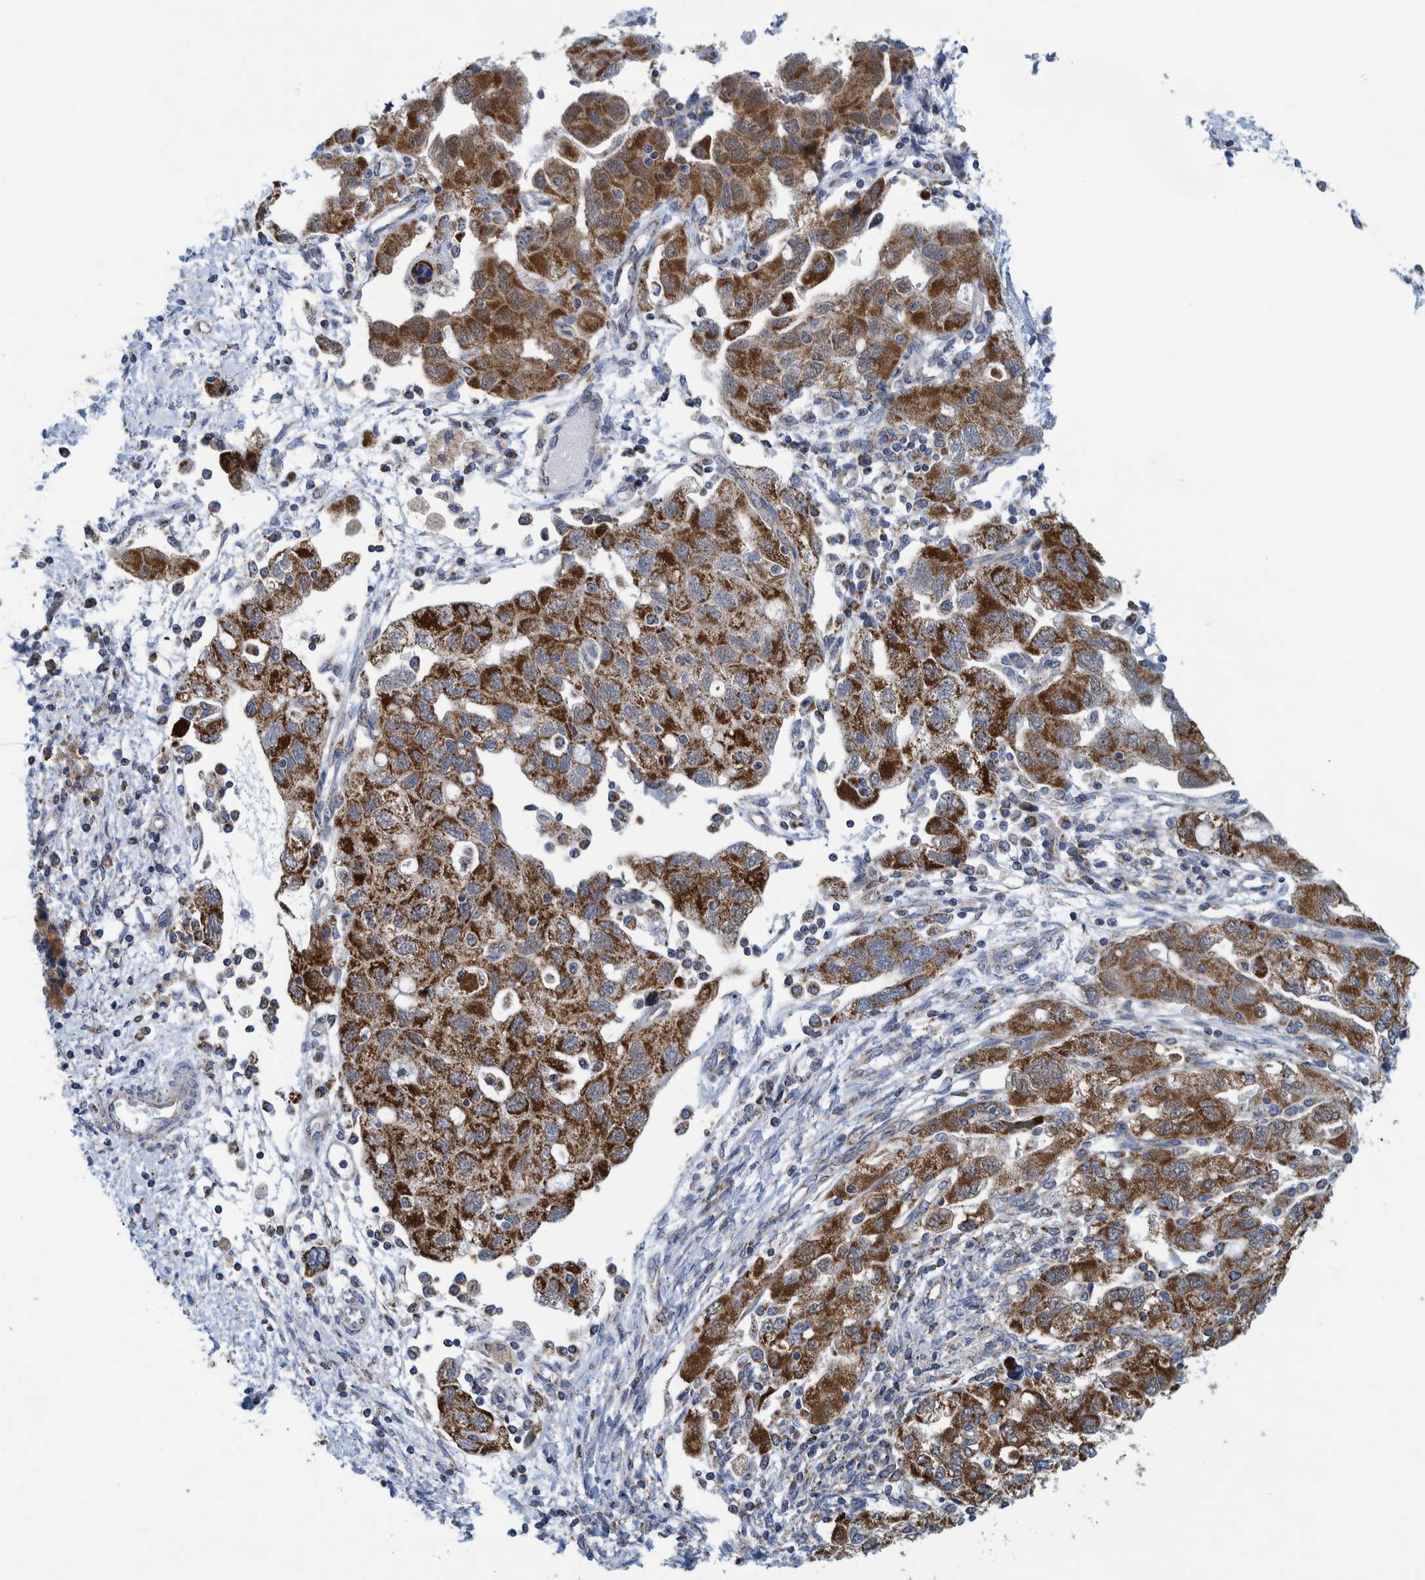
{"staining": {"intensity": "strong", "quantity": ">75%", "location": "cytoplasmic/membranous"}, "tissue": "ovarian cancer", "cell_type": "Tumor cells", "image_type": "cancer", "snomed": [{"axis": "morphology", "description": "Carcinoma, NOS"}, {"axis": "morphology", "description": "Cystadenocarcinoma, serous, NOS"}, {"axis": "topography", "description": "Ovary"}], "caption": "Human ovarian cancer (serous cystadenocarcinoma) stained with a protein marker exhibits strong staining in tumor cells.", "gene": "MRPS7", "patient": {"sex": "female", "age": 69}}